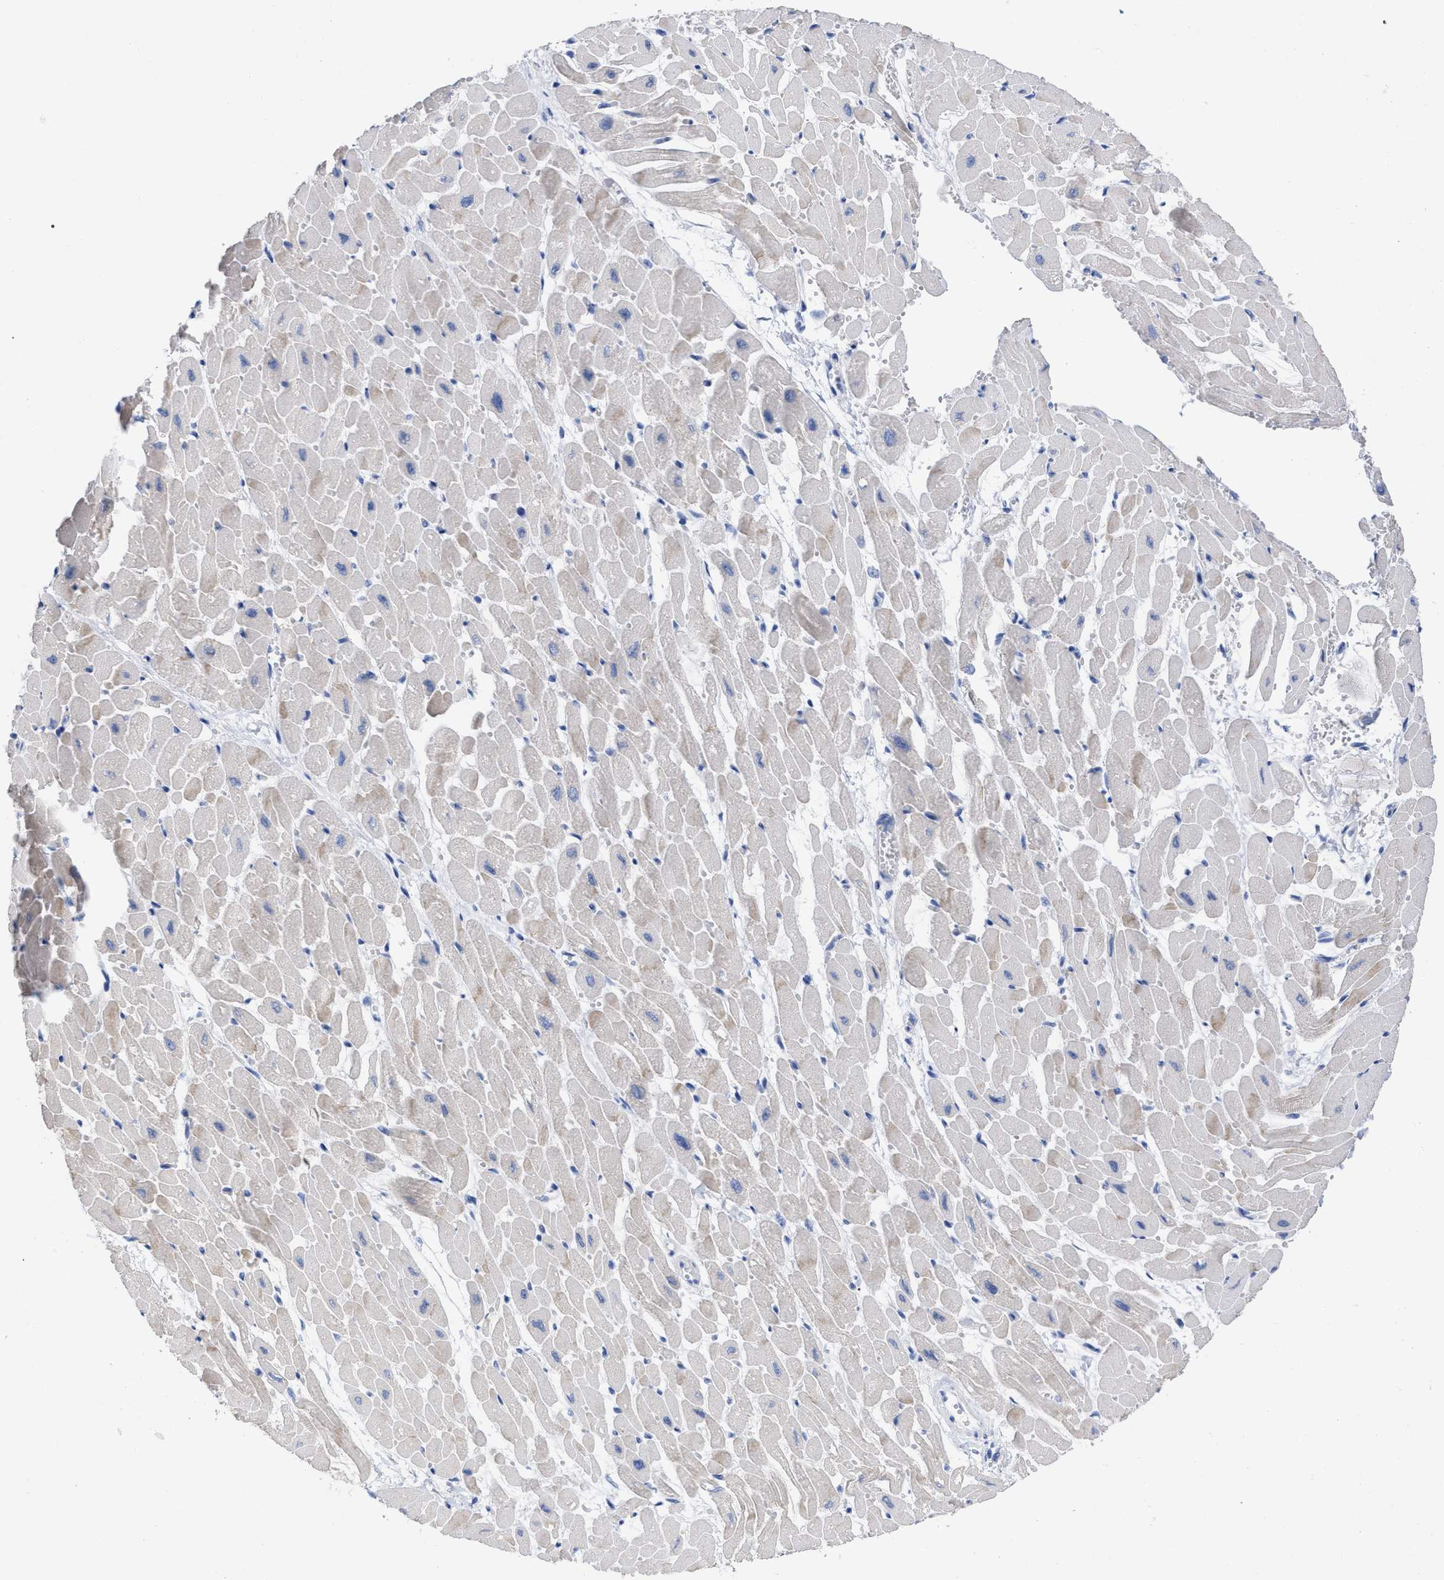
{"staining": {"intensity": "weak", "quantity": "25%-75%", "location": "cytoplasmic/membranous"}, "tissue": "heart muscle", "cell_type": "Cardiomyocytes", "image_type": "normal", "snomed": [{"axis": "morphology", "description": "Normal tissue, NOS"}, {"axis": "topography", "description": "Heart"}], "caption": "Immunohistochemistry (IHC) (DAB) staining of benign human heart muscle reveals weak cytoplasmic/membranous protein positivity in approximately 25%-75% of cardiomyocytes.", "gene": "HAPLN1", "patient": {"sex": "male", "age": 45}}